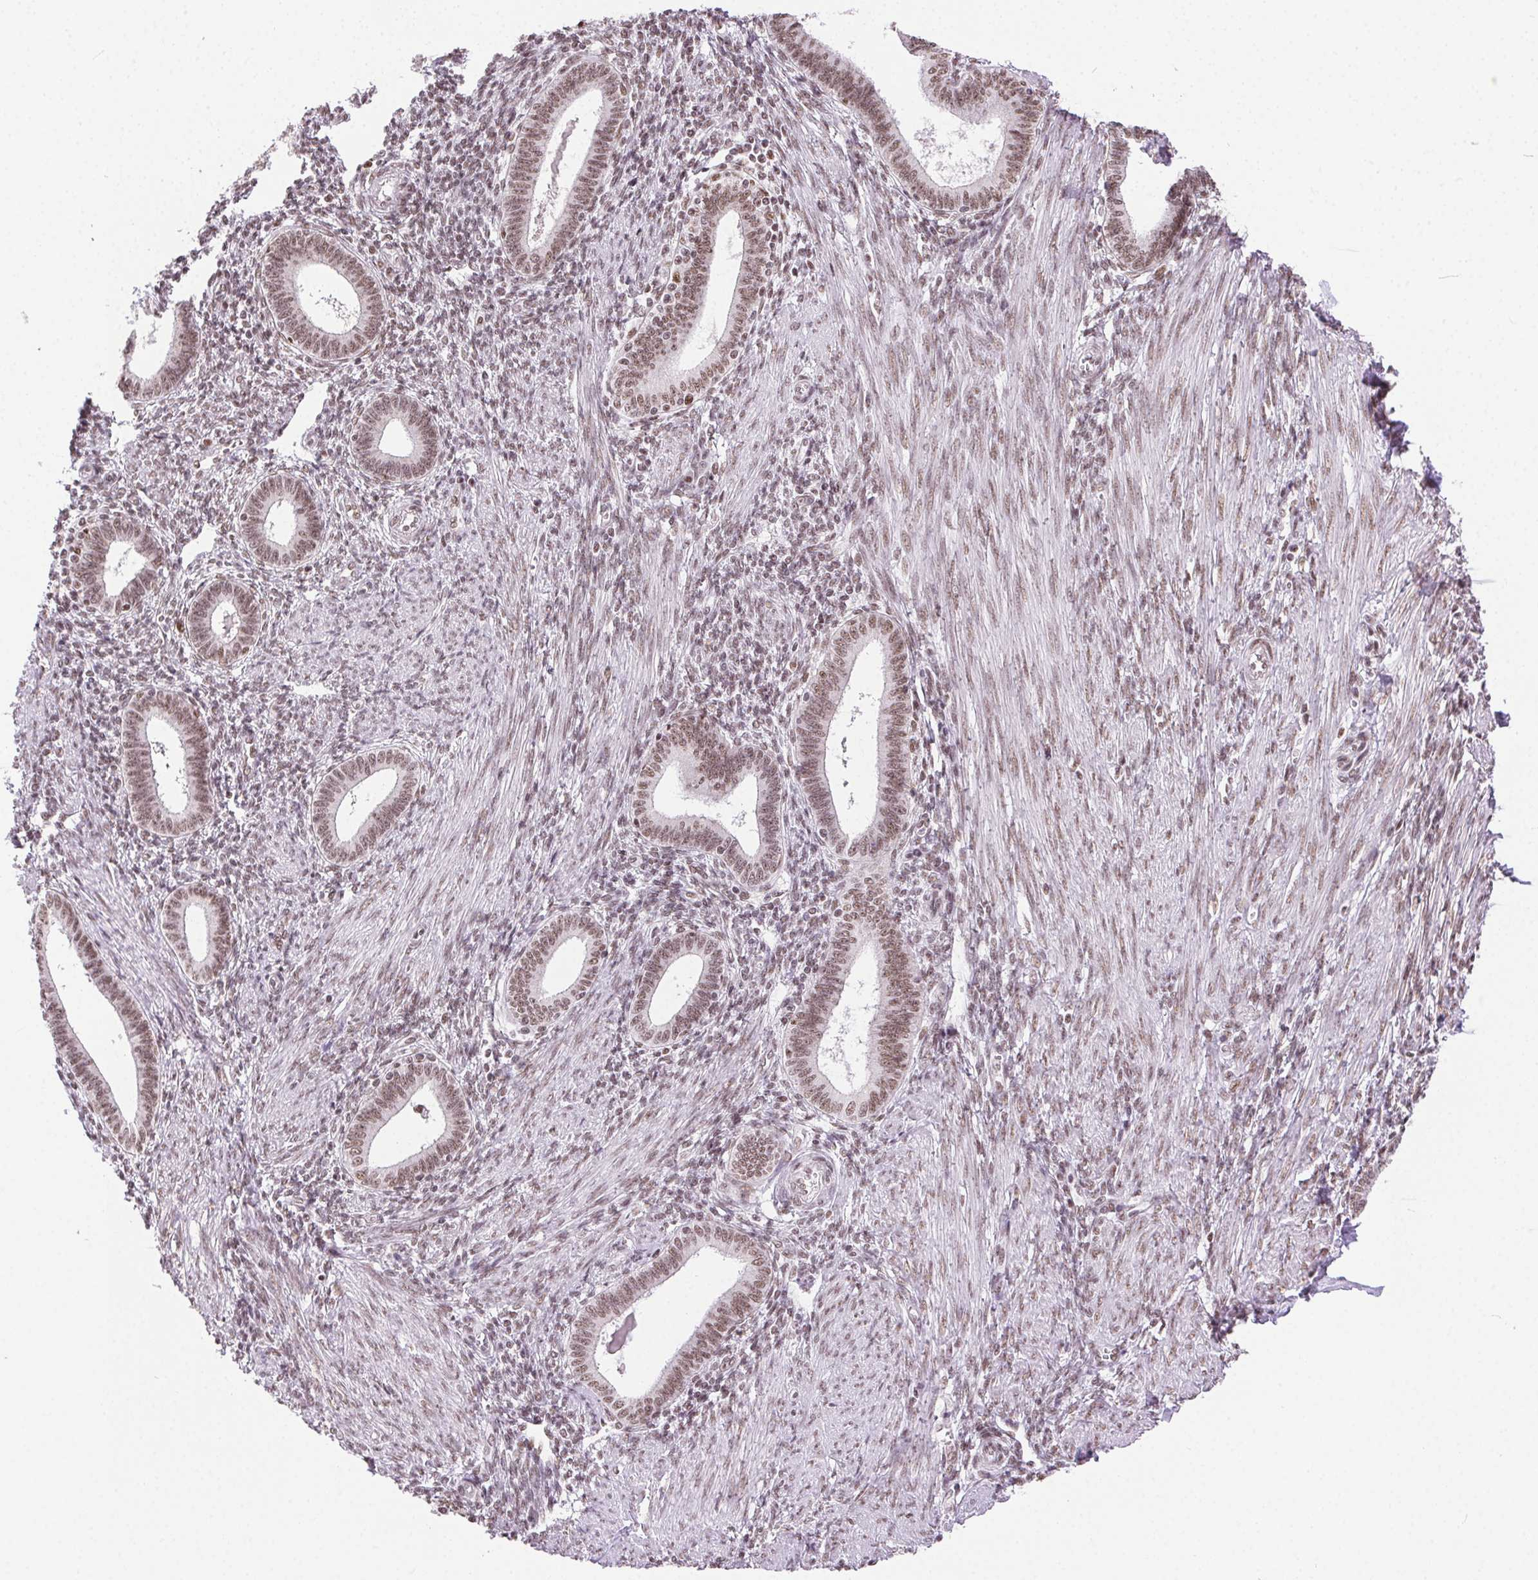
{"staining": {"intensity": "weak", "quantity": "<25%", "location": "nuclear"}, "tissue": "endometrium", "cell_type": "Cells in endometrial stroma", "image_type": "normal", "snomed": [{"axis": "morphology", "description": "Normal tissue, NOS"}, {"axis": "topography", "description": "Endometrium"}], "caption": "IHC of unremarkable human endometrium exhibits no expression in cells in endometrial stroma.", "gene": "TRA2B", "patient": {"sex": "female", "age": 42}}